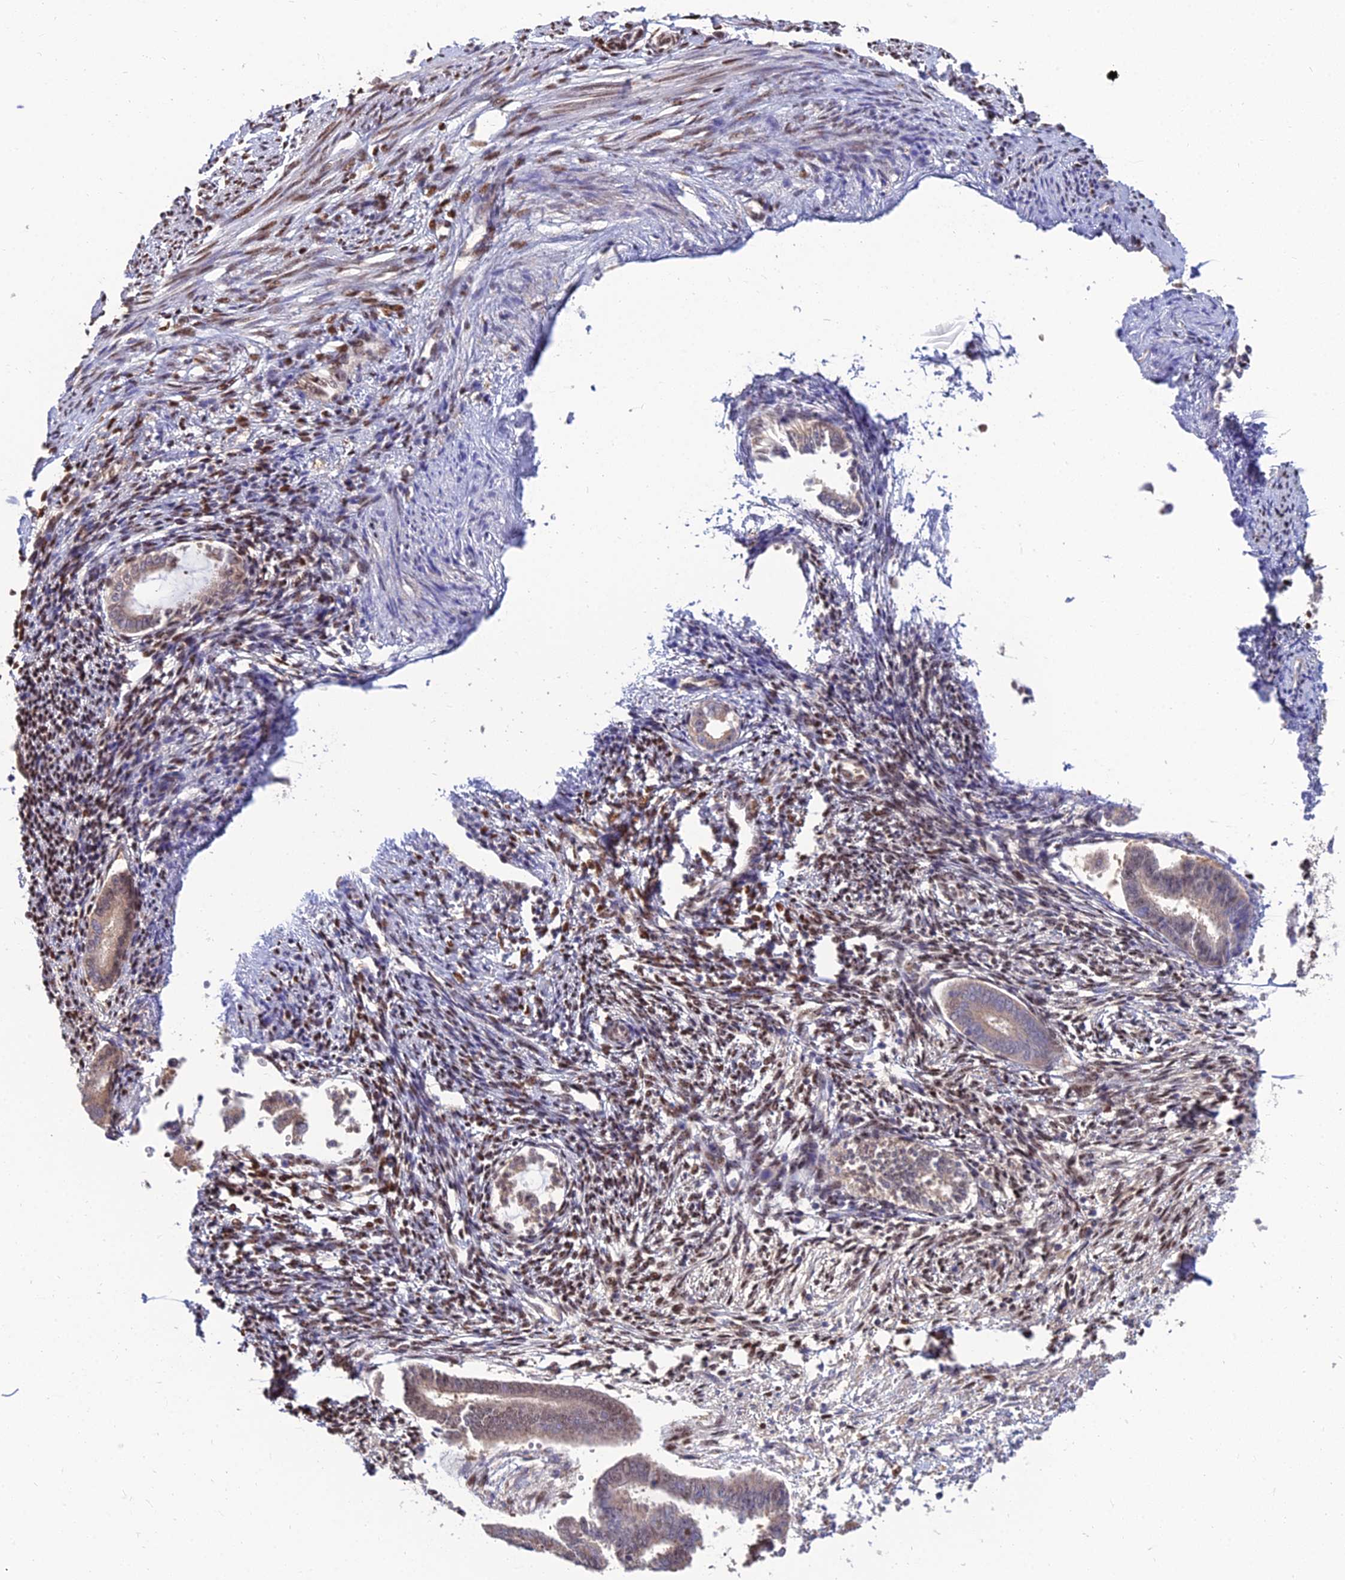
{"staining": {"intensity": "moderate", "quantity": "<25%", "location": "nuclear"}, "tissue": "endometrium", "cell_type": "Cells in endometrial stroma", "image_type": "normal", "snomed": [{"axis": "morphology", "description": "Normal tissue, NOS"}, {"axis": "topography", "description": "Endometrium"}], "caption": "Immunohistochemical staining of unremarkable endometrium demonstrates low levels of moderate nuclear staining in about <25% of cells in endometrial stroma. The staining was performed using DAB to visualize the protein expression in brown, while the nuclei were stained in blue with hematoxylin (Magnification: 20x).", "gene": "DNPEP", "patient": {"sex": "female", "age": 56}}